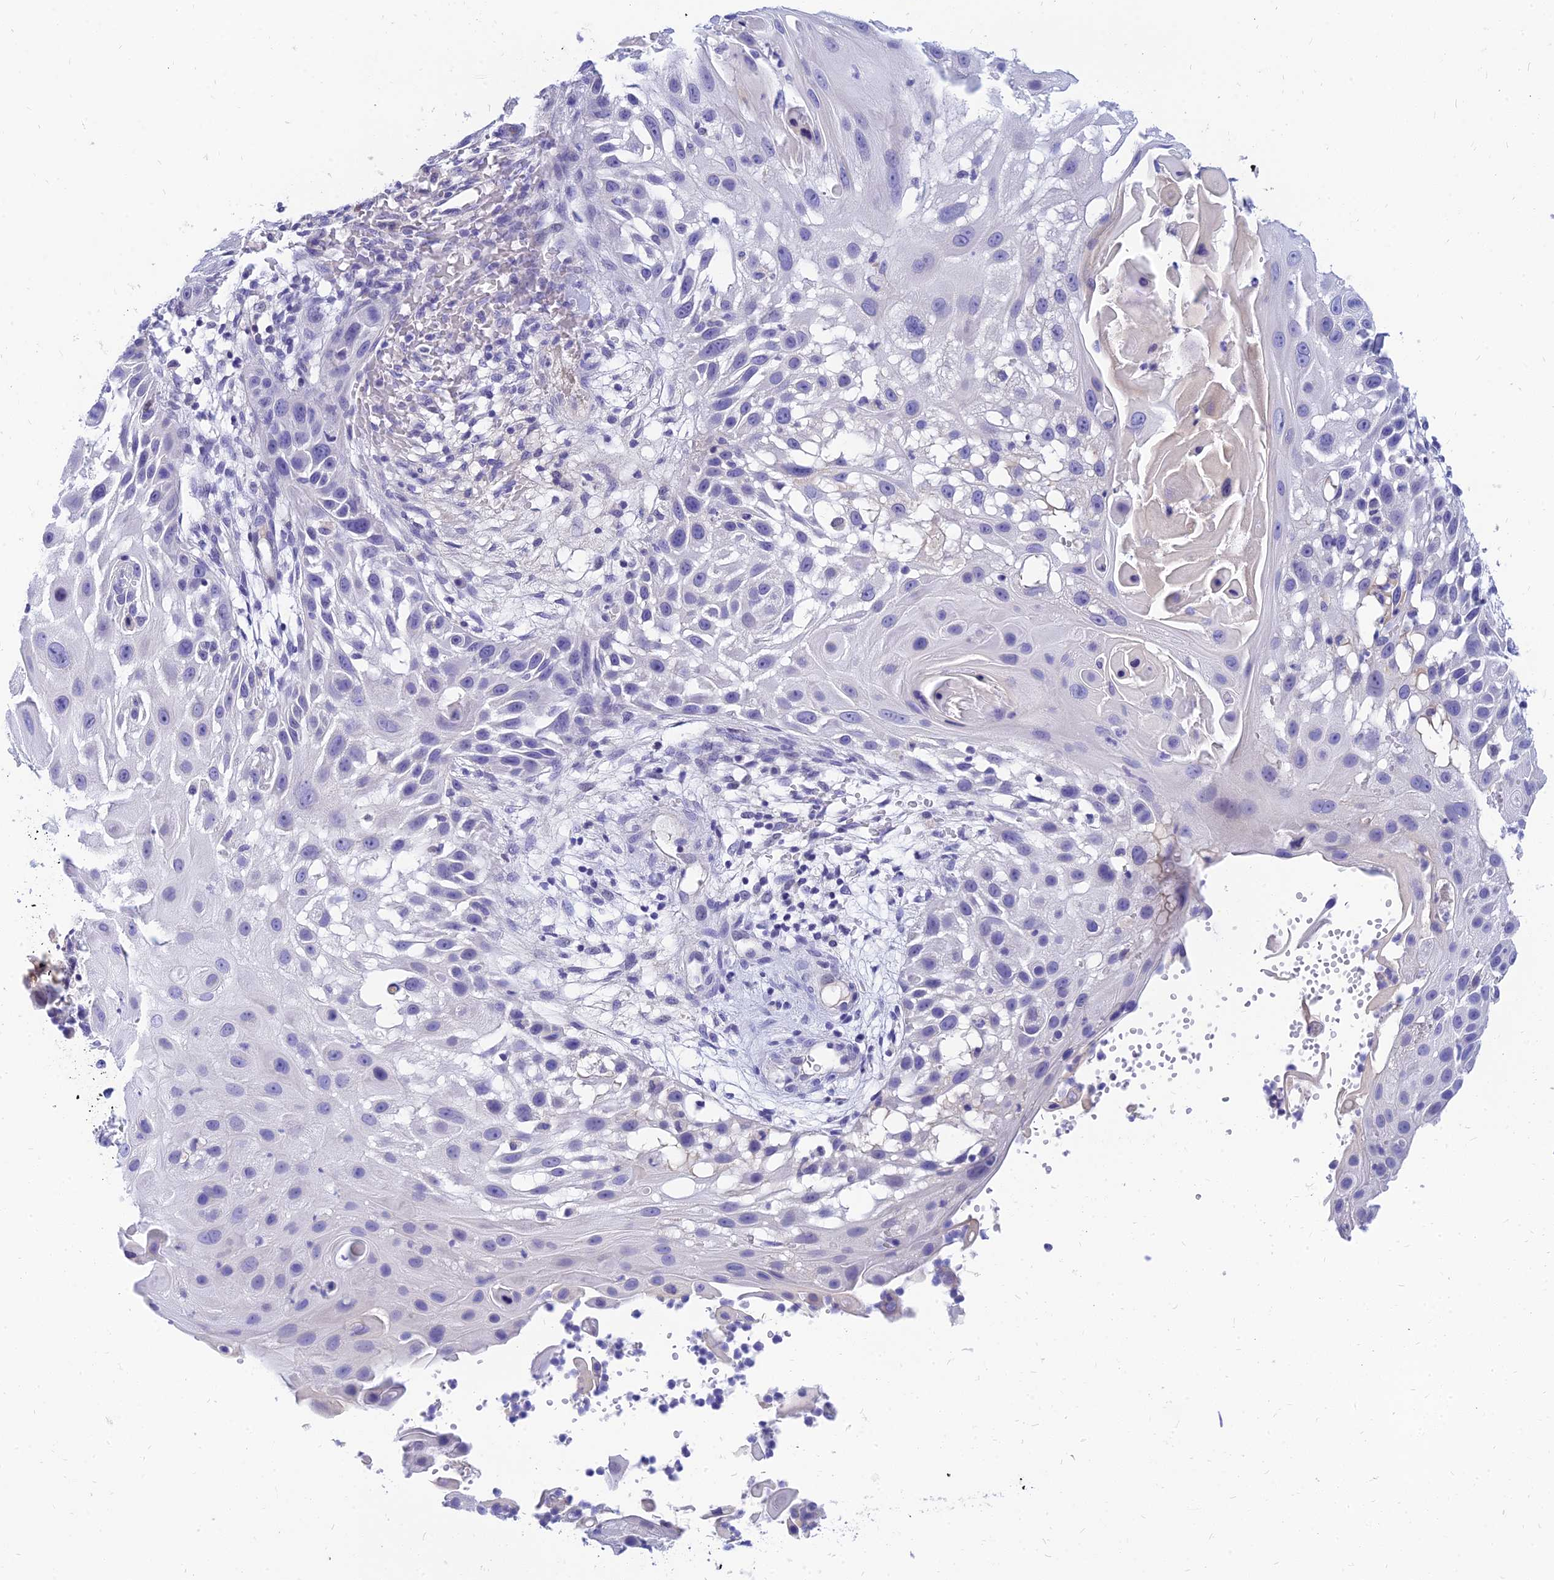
{"staining": {"intensity": "negative", "quantity": "none", "location": "none"}, "tissue": "skin cancer", "cell_type": "Tumor cells", "image_type": "cancer", "snomed": [{"axis": "morphology", "description": "Squamous cell carcinoma, NOS"}, {"axis": "topography", "description": "Skin"}], "caption": "This is an immunohistochemistry (IHC) photomicrograph of human skin cancer. There is no positivity in tumor cells.", "gene": "TMEM161B", "patient": {"sex": "female", "age": 44}}